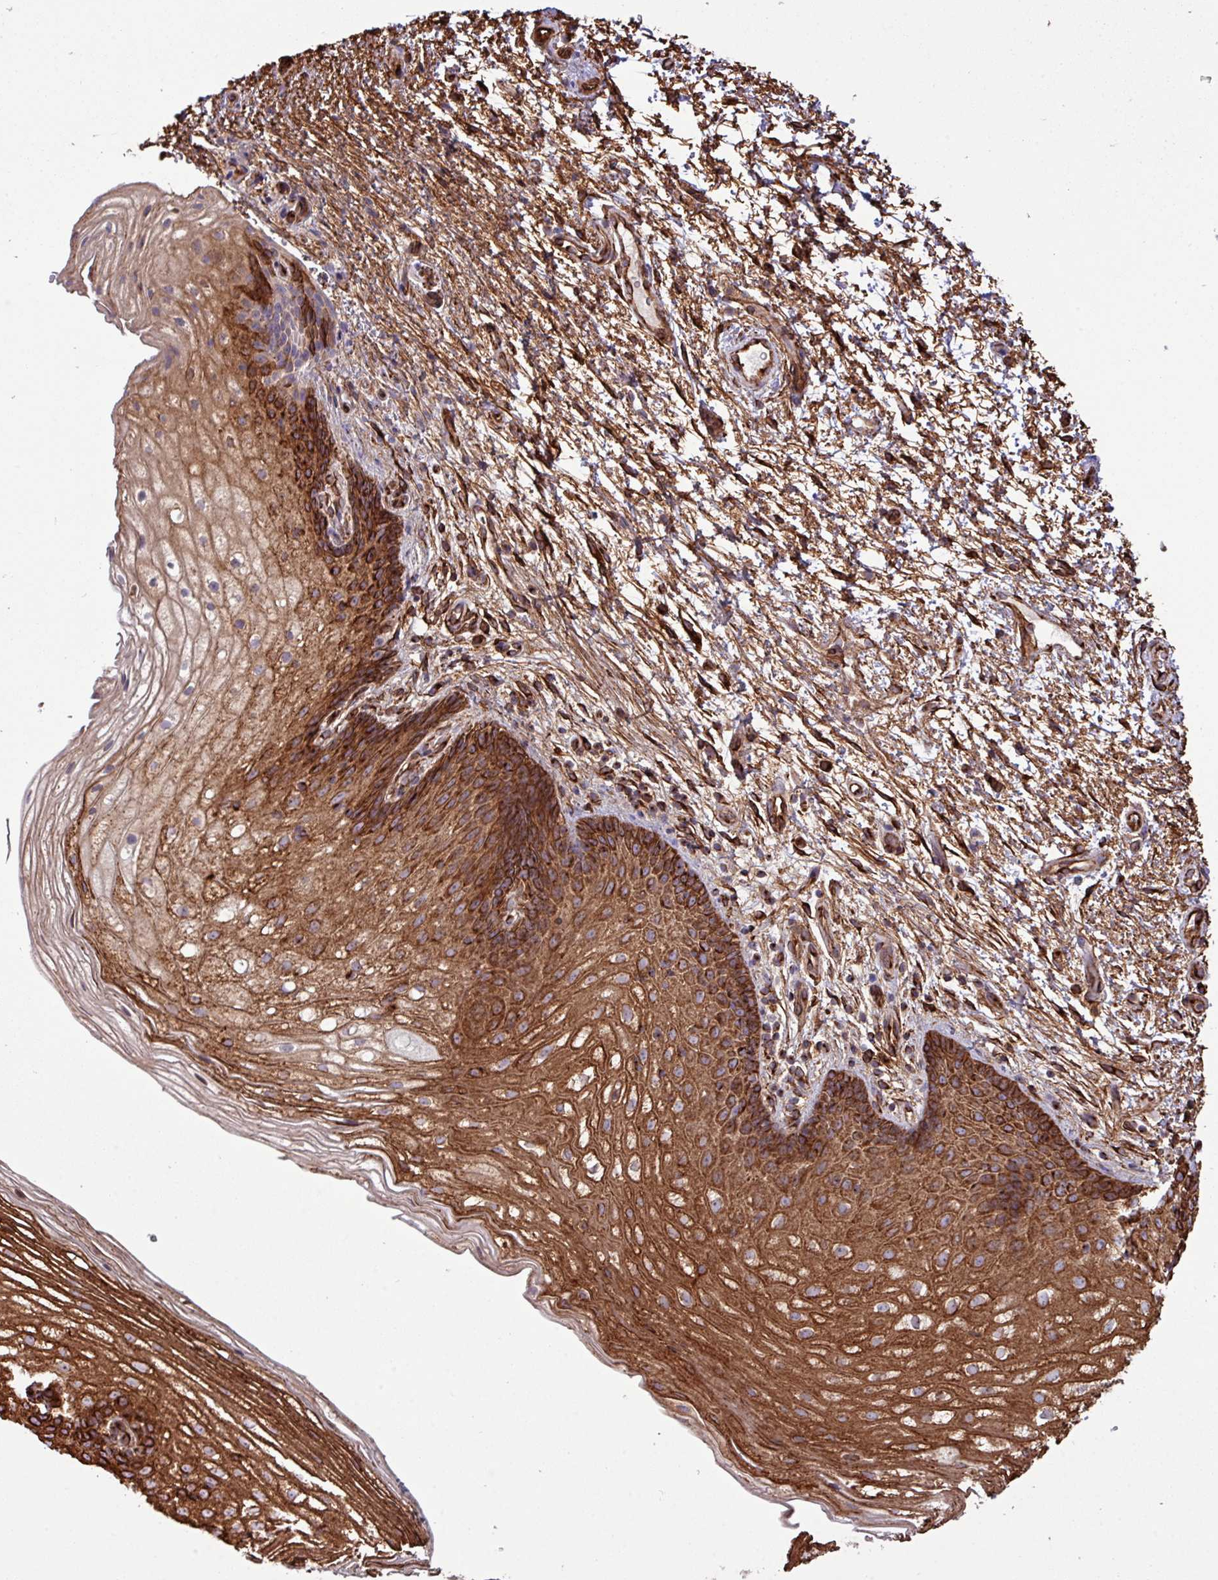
{"staining": {"intensity": "strong", "quantity": ">75%", "location": "cytoplasmic/membranous"}, "tissue": "vagina", "cell_type": "Squamous epithelial cells", "image_type": "normal", "snomed": [{"axis": "morphology", "description": "Normal tissue, NOS"}, {"axis": "topography", "description": "Vagina"}], "caption": "A brown stain shows strong cytoplasmic/membranous positivity of a protein in squamous epithelial cells of unremarkable human vagina. (DAB = brown stain, brightfield microscopy at high magnification).", "gene": "ZNF300", "patient": {"sex": "female", "age": 47}}